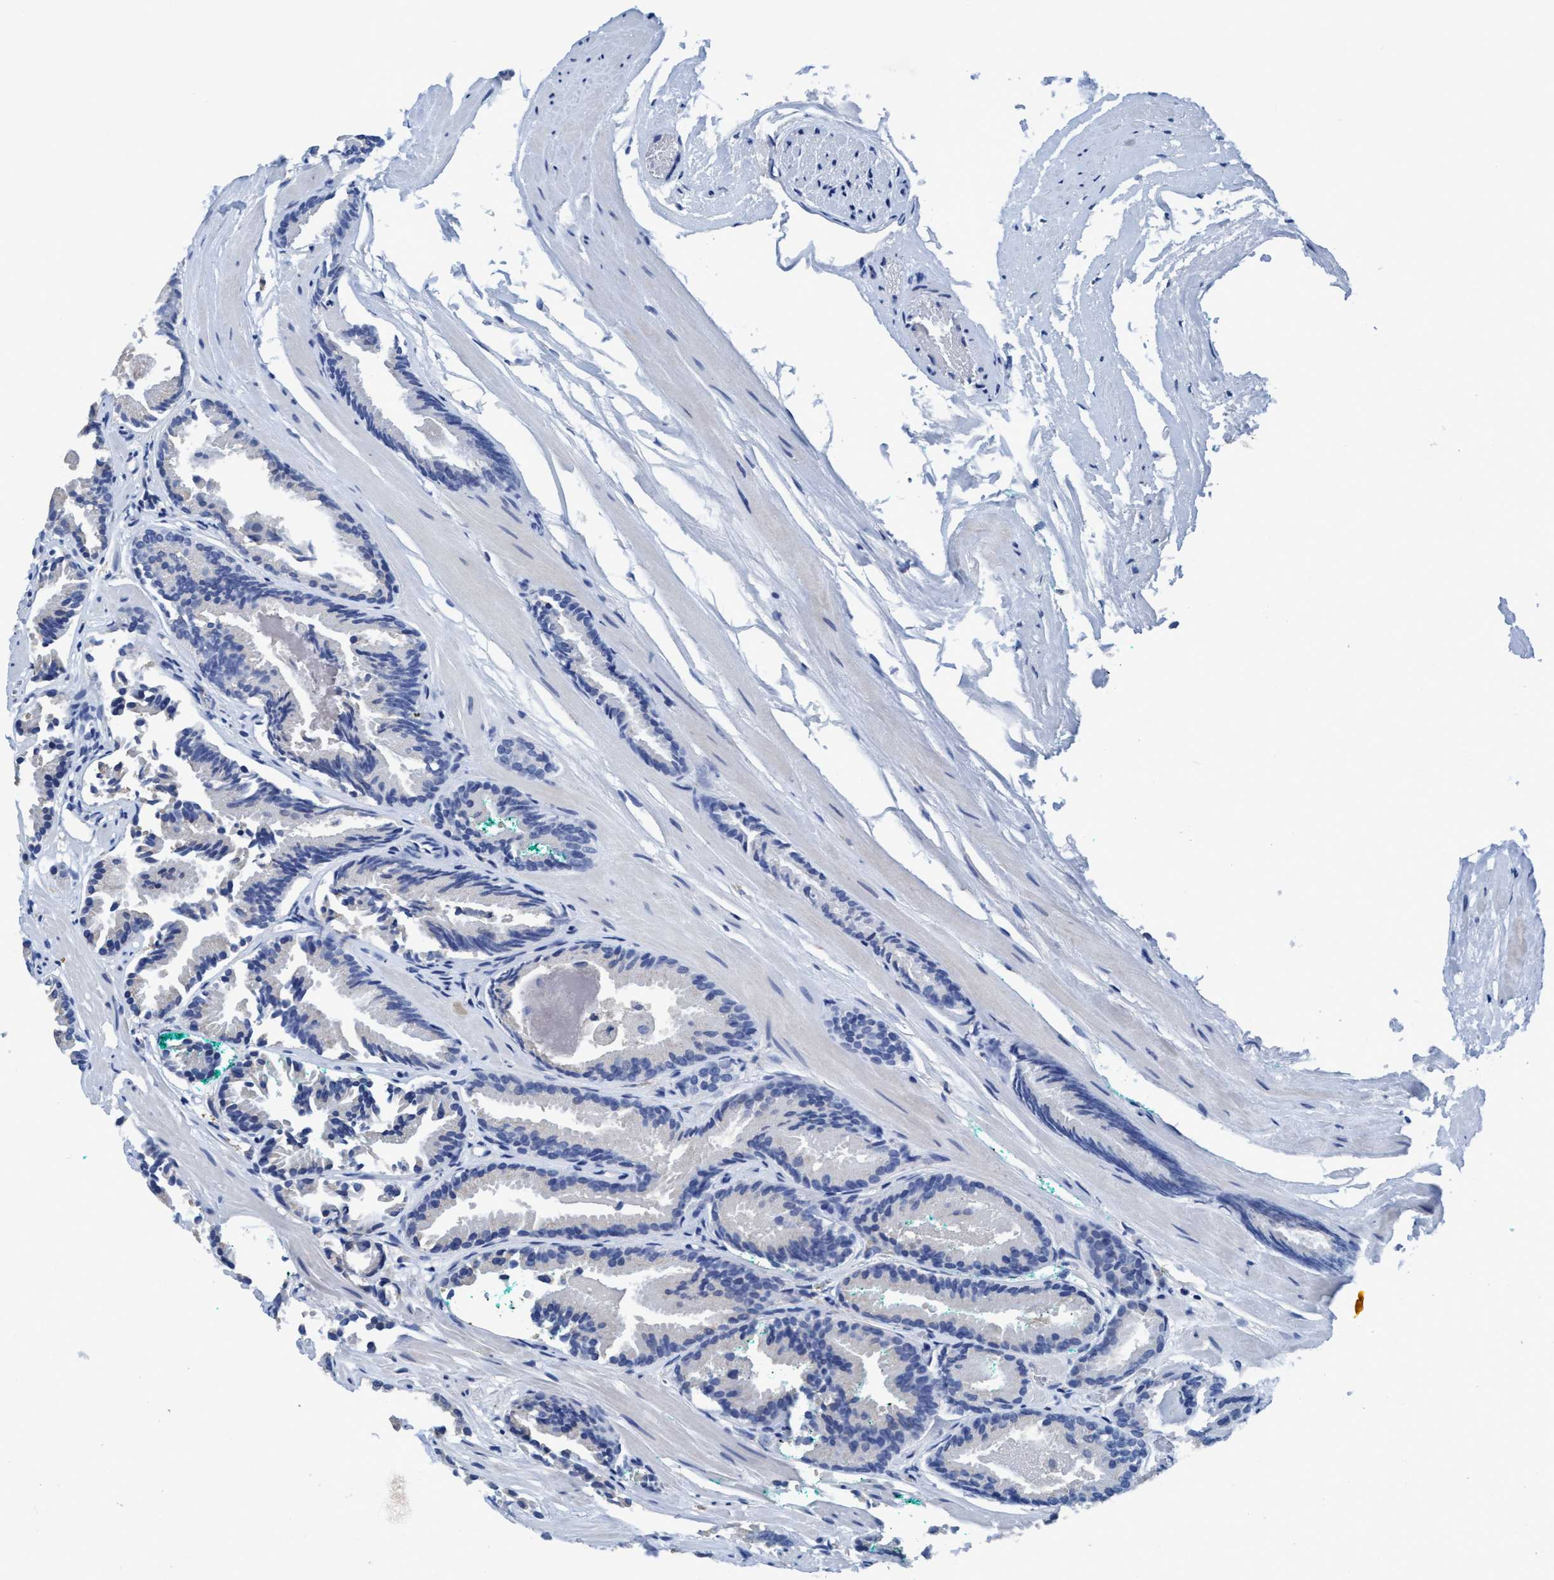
{"staining": {"intensity": "negative", "quantity": "none", "location": "none"}, "tissue": "prostate cancer", "cell_type": "Tumor cells", "image_type": "cancer", "snomed": [{"axis": "morphology", "description": "Adenocarcinoma, Low grade"}, {"axis": "topography", "description": "Prostate"}], "caption": "Tumor cells are negative for brown protein staining in adenocarcinoma (low-grade) (prostate).", "gene": "DNAI1", "patient": {"sex": "male", "age": 89}}